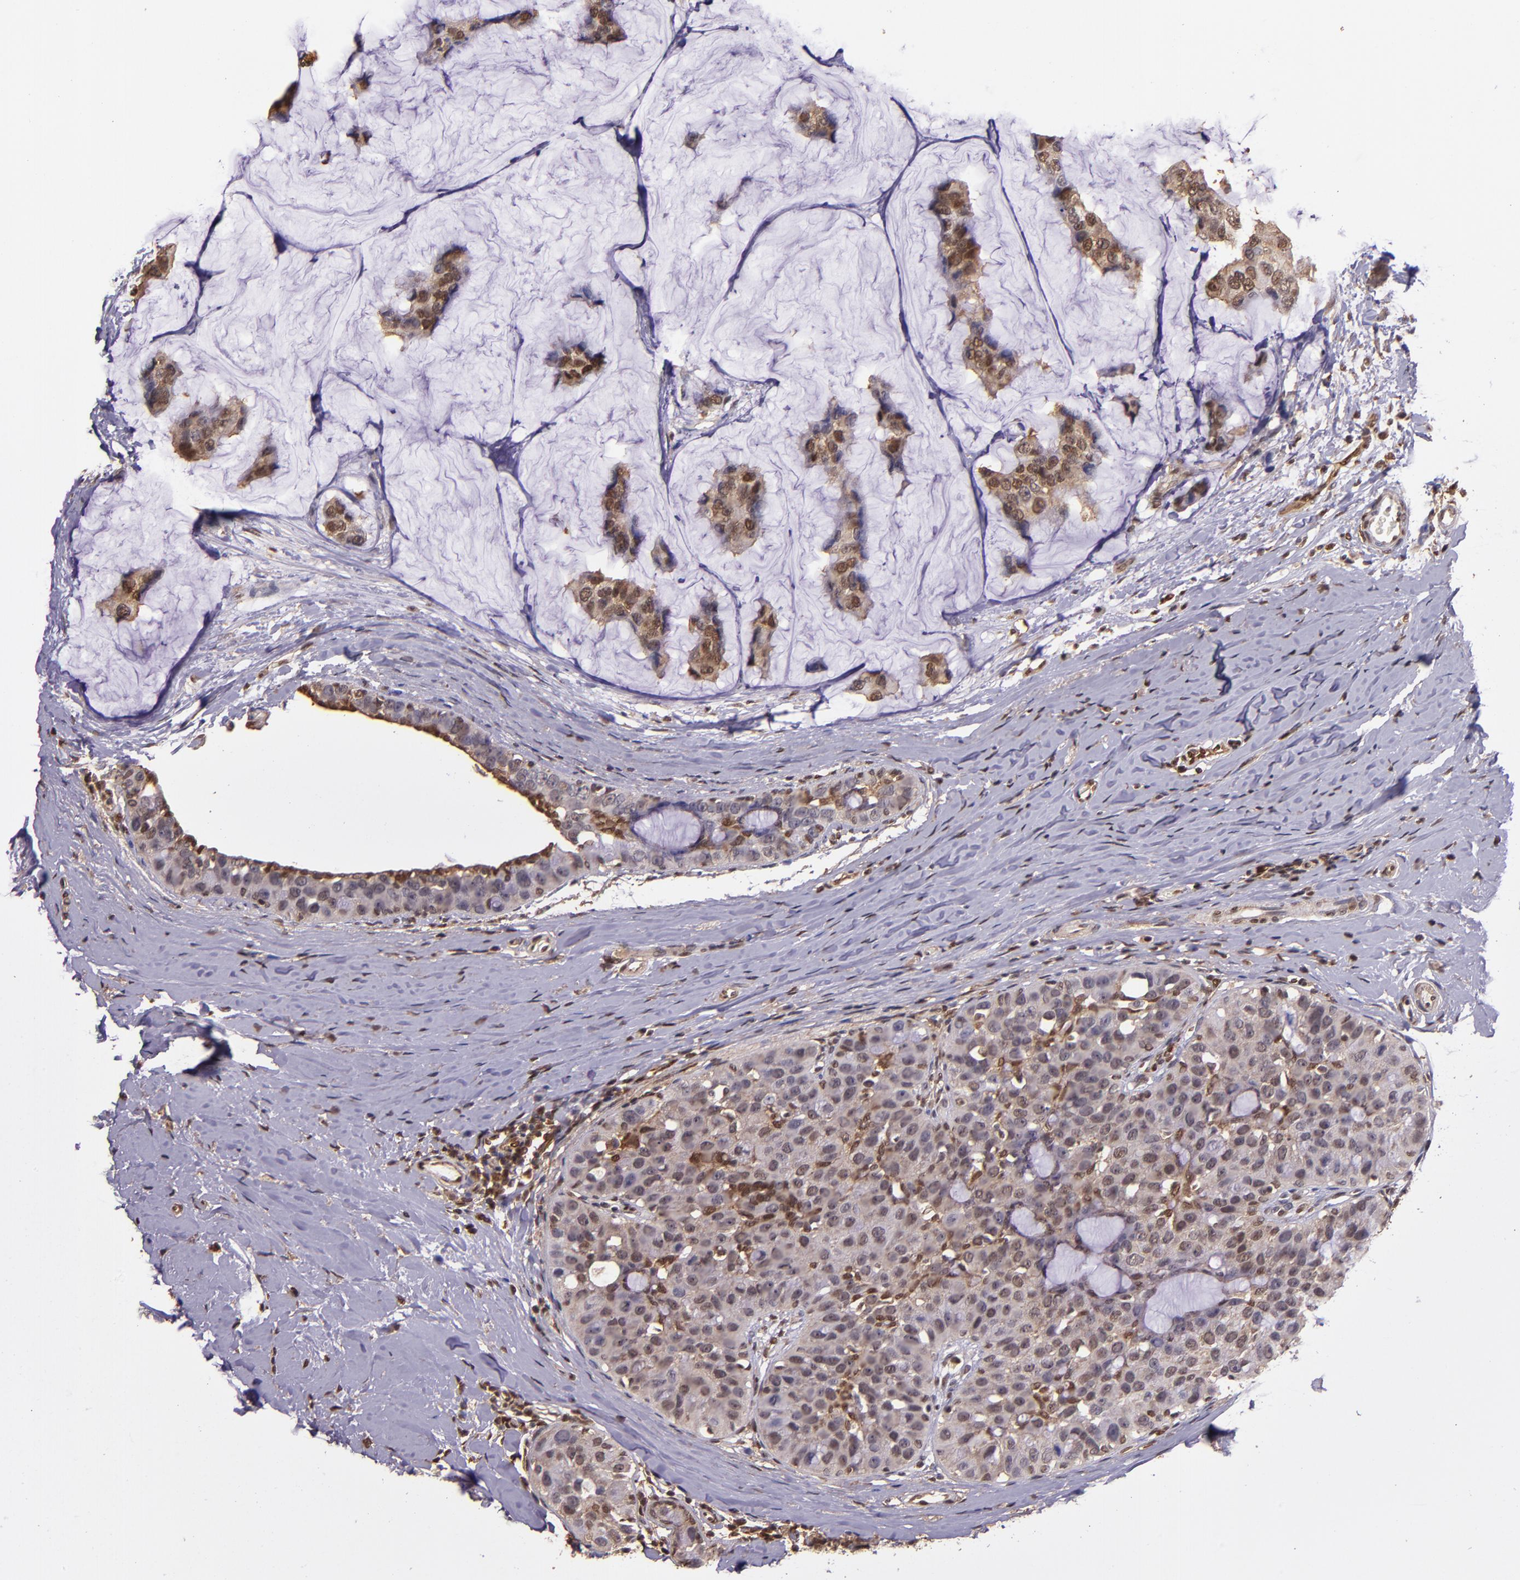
{"staining": {"intensity": "moderate", "quantity": ">75%", "location": "cytoplasmic/membranous,nuclear"}, "tissue": "breast cancer", "cell_type": "Tumor cells", "image_type": "cancer", "snomed": [{"axis": "morphology", "description": "Normal tissue, NOS"}, {"axis": "morphology", "description": "Duct carcinoma"}, {"axis": "topography", "description": "Breast"}], "caption": "An immunohistochemistry micrograph of neoplastic tissue is shown. Protein staining in brown highlights moderate cytoplasmic/membranous and nuclear positivity in intraductal carcinoma (breast) within tumor cells. Nuclei are stained in blue.", "gene": "STAT6", "patient": {"sex": "female", "age": 50}}